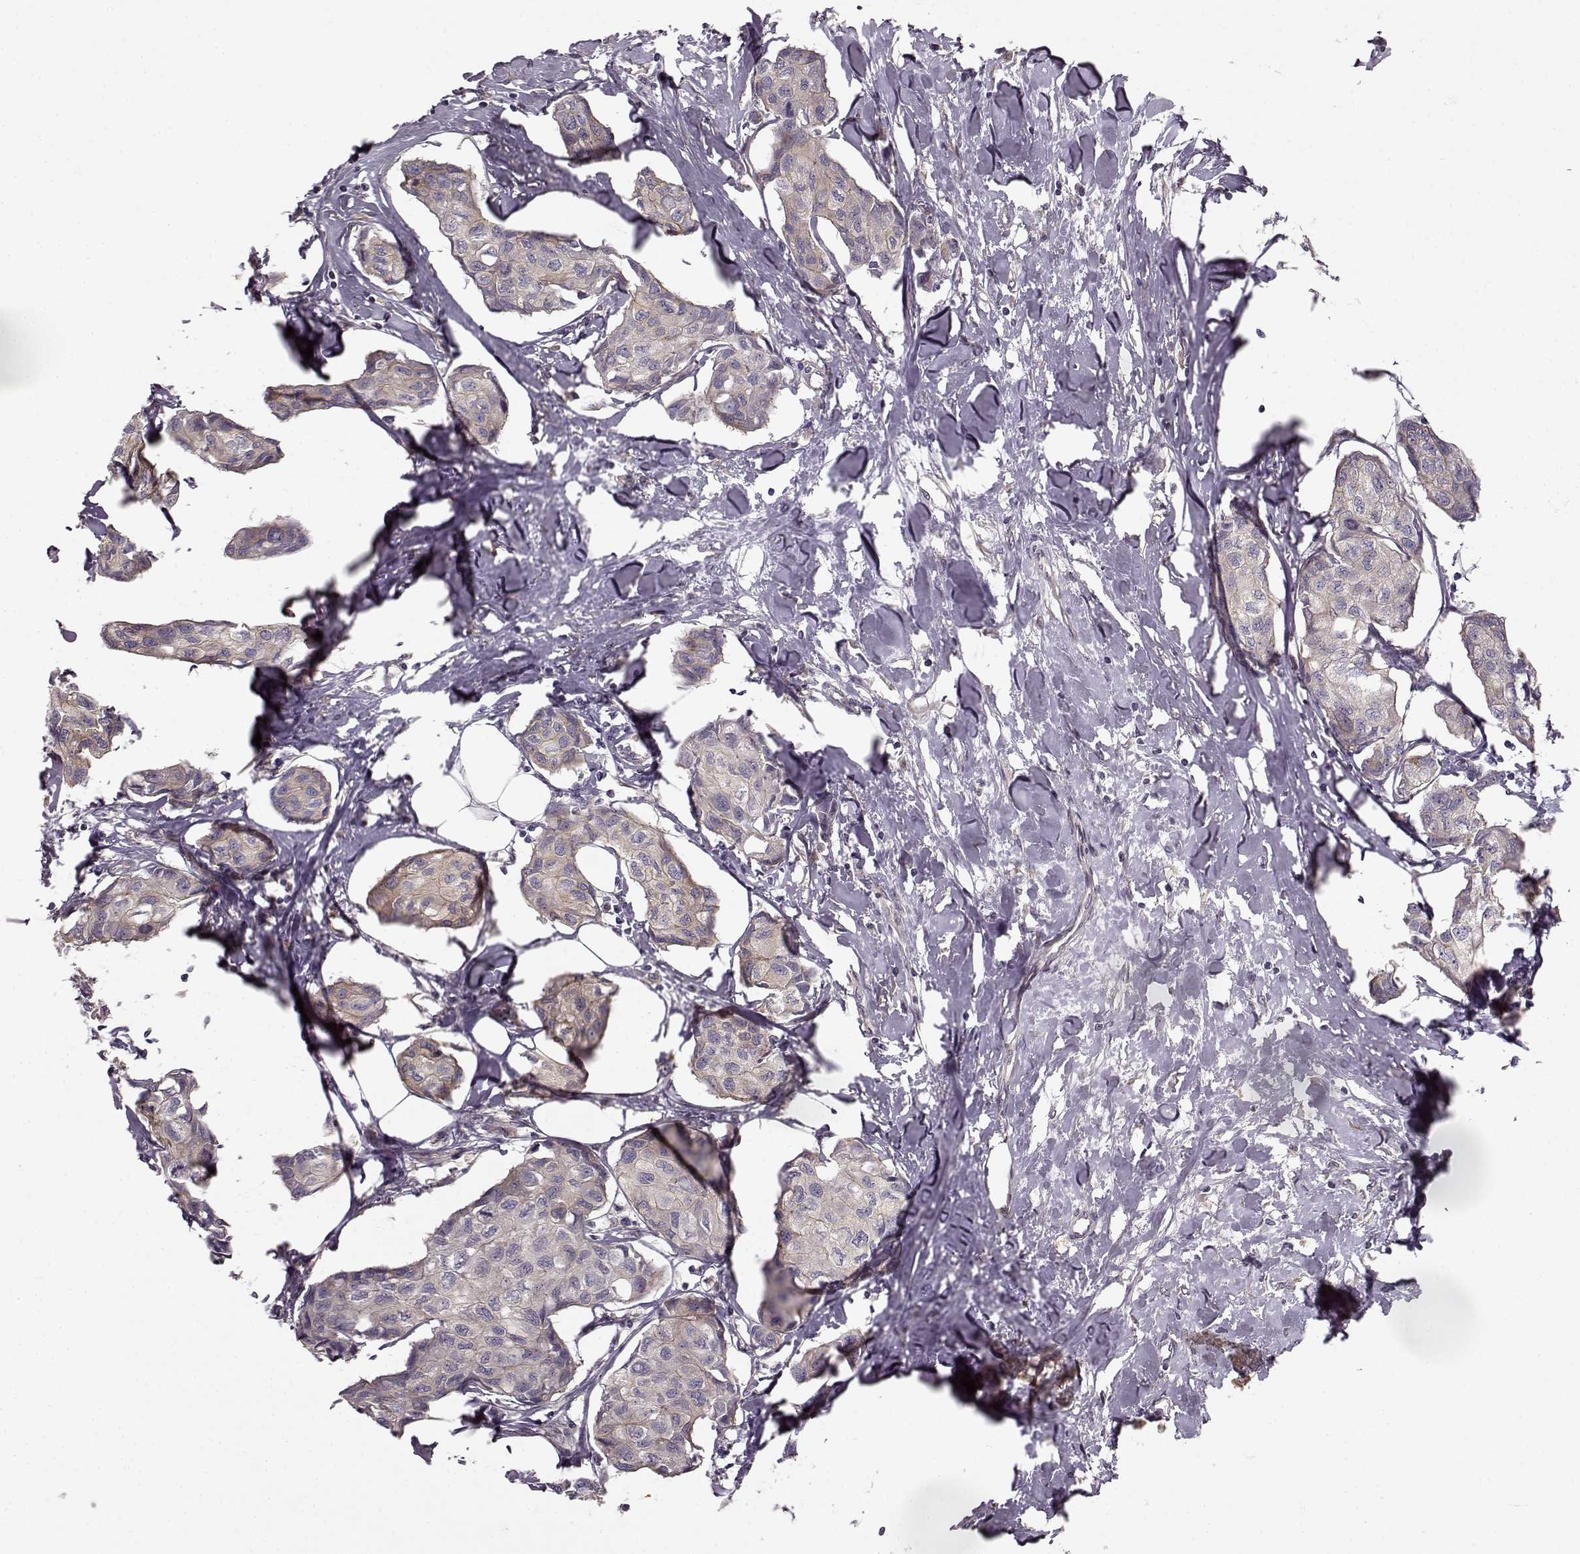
{"staining": {"intensity": "negative", "quantity": "none", "location": "none"}, "tissue": "breast cancer", "cell_type": "Tumor cells", "image_type": "cancer", "snomed": [{"axis": "morphology", "description": "Duct carcinoma"}, {"axis": "topography", "description": "Breast"}], "caption": "This is an IHC micrograph of human invasive ductal carcinoma (breast). There is no staining in tumor cells.", "gene": "MTR", "patient": {"sex": "female", "age": 80}}